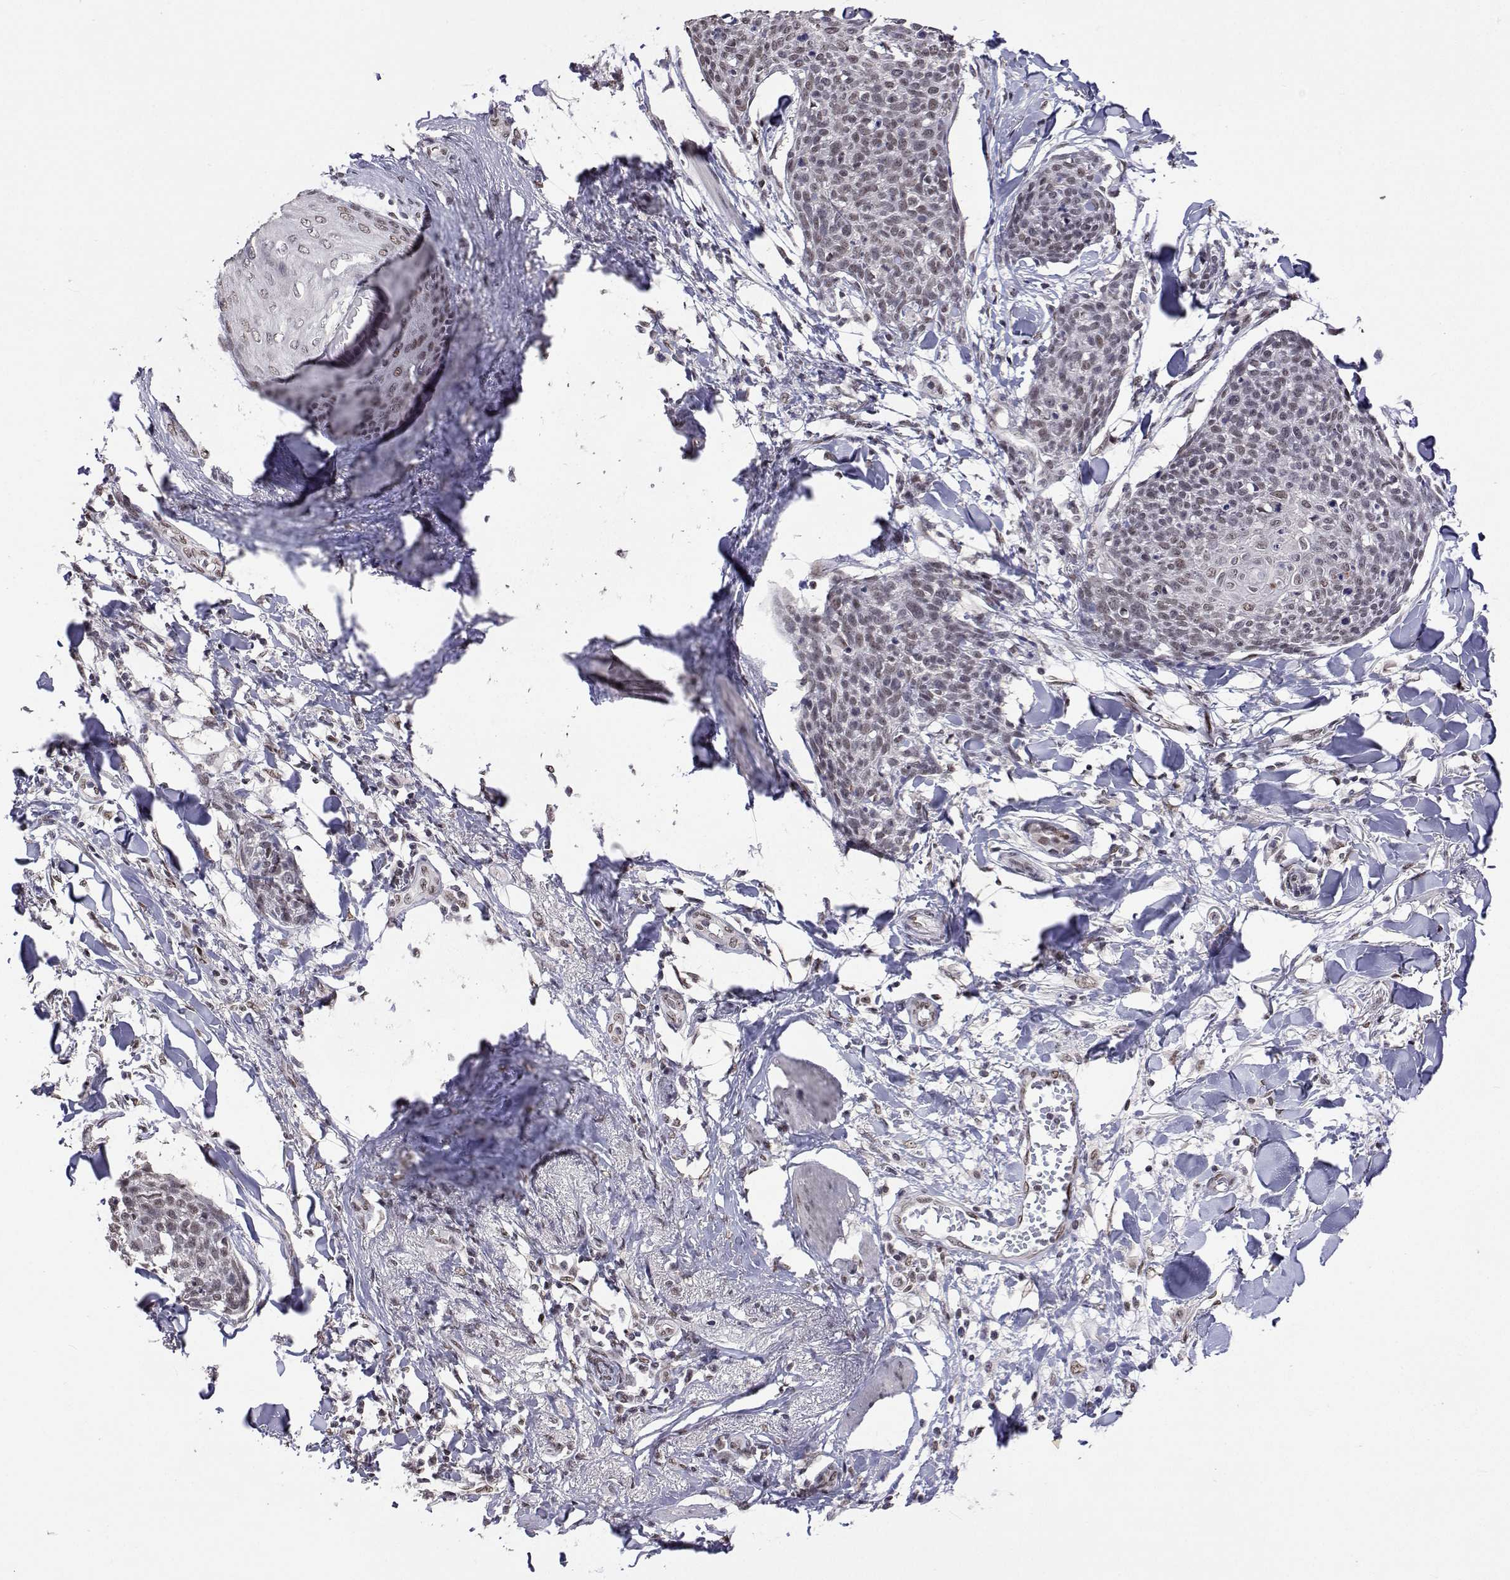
{"staining": {"intensity": "weak", "quantity": "<25%", "location": "nuclear"}, "tissue": "skin cancer", "cell_type": "Tumor cells", "image_type": "cancer", "snomed": [{"axis": "morphology", "description": "Squamous cell carcinoma, NOS"}, {"axis": "topography", "description": "Skin"}, {"axis": "topography", "description": "Vulva"}], "caption": "Immunohistochemical staining of human skin cancer (squamous cell carcinoma) demonstrates no significant staining in tumor cells.", "gene": "HNRNPA0", "patient": {"sex": "female", "age": 75}}